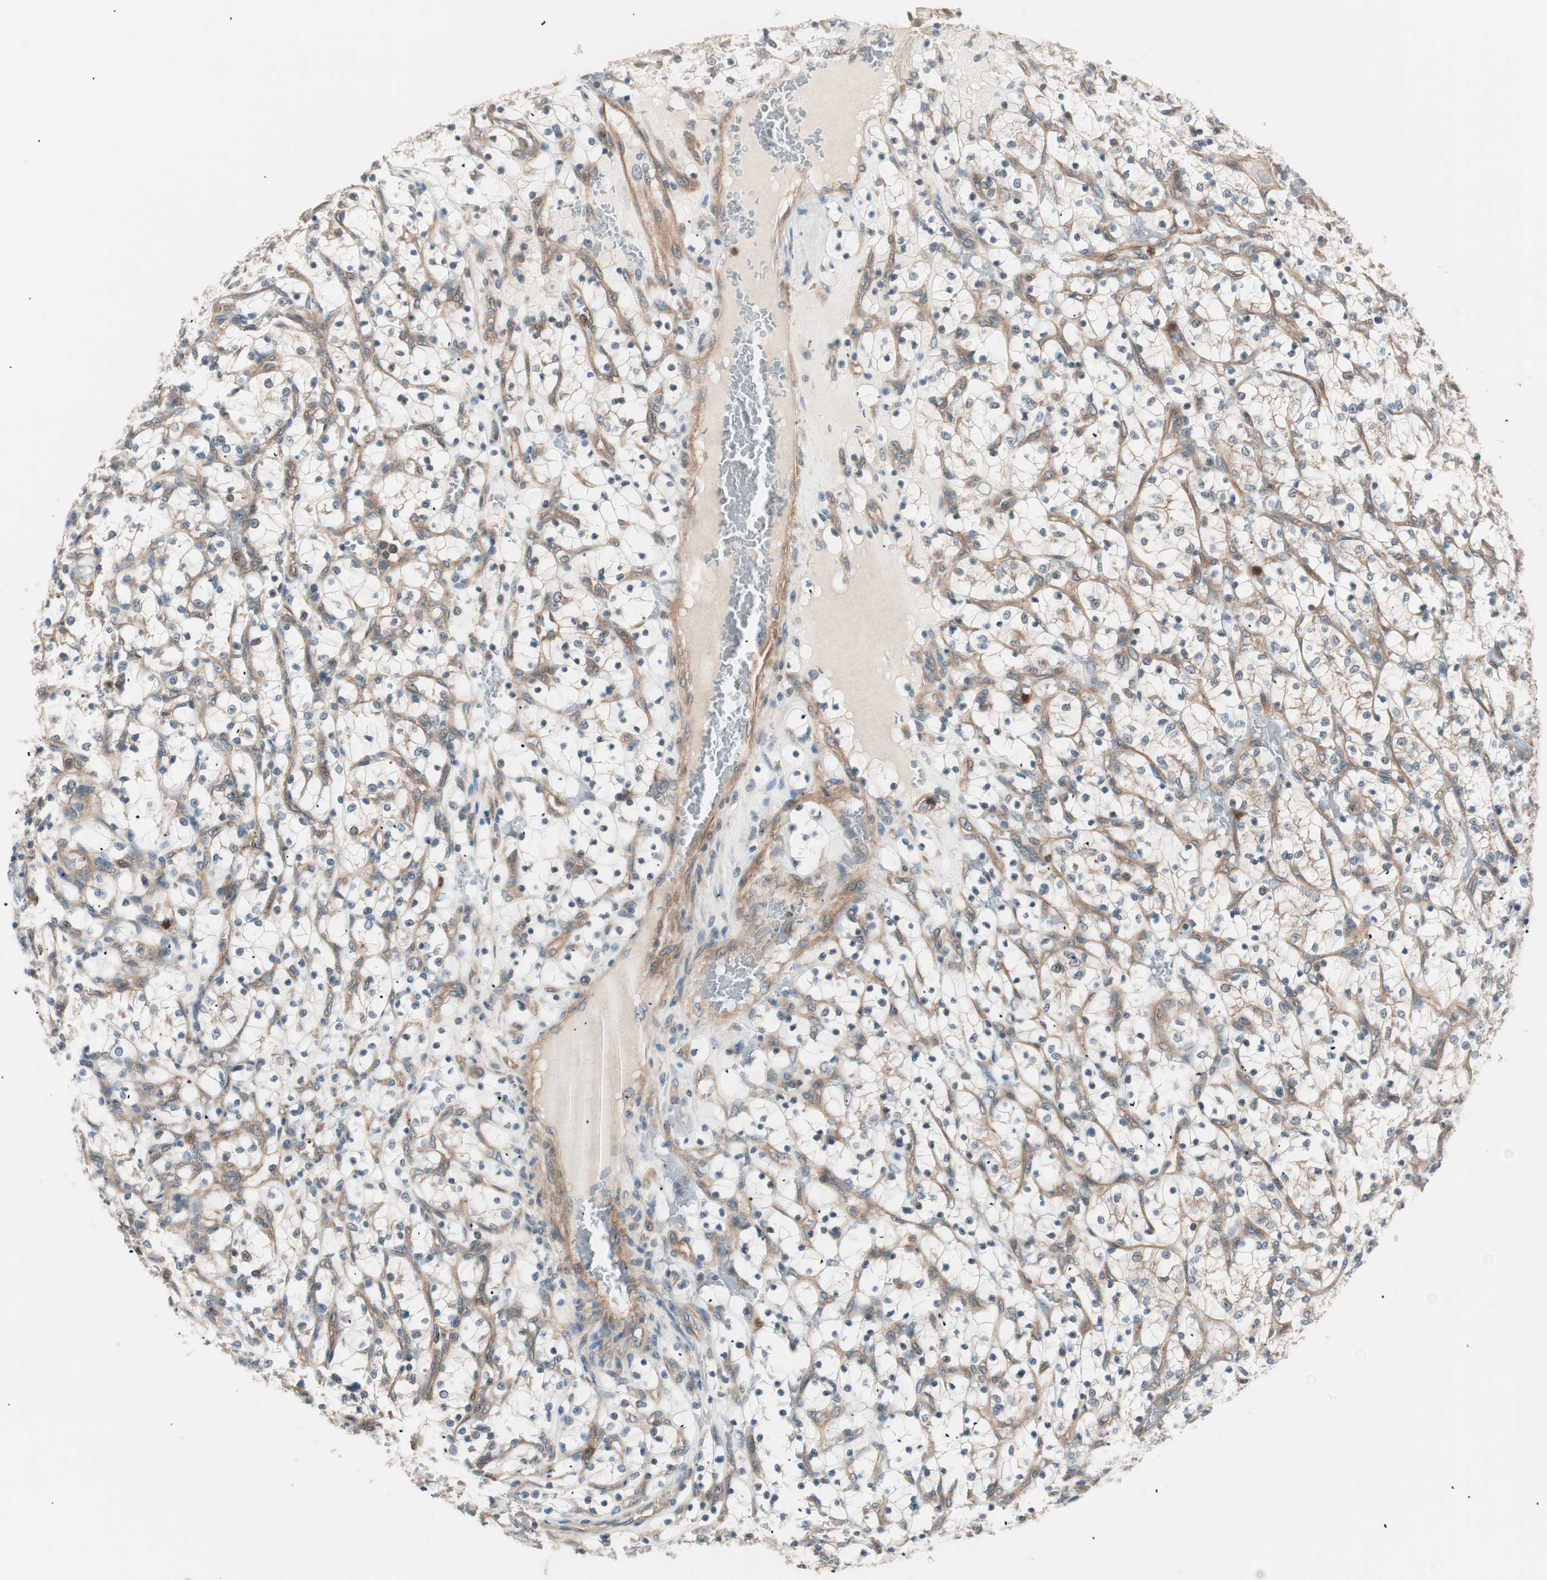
{"staining": {"intensity": "moderate", "quantity": "<25%", "location": "cytoplasmic/membranous"}, "tissue": "renal cancer", "cell_type": "Tumor cells", "image_type": "cancer", "snomed": [{"axis": "morphology", "description": "Adenocarcinoma, NOS"}, {"axis": "topography", "description": "Kidney"}], "caption": "DAB immunohistochemical staining of human renal adenocarcinoma demonstrates moderate cytoplasmic/membranous protein expression in about <25% of tumor cells. The staining was performed using DAB to visualize the protein expression in brown, while the nuclei were stained in blue with hematoxylin (Magnification: 20x).", "gene": "TSG101", "patient": {"sex": "female", "age": 69}}